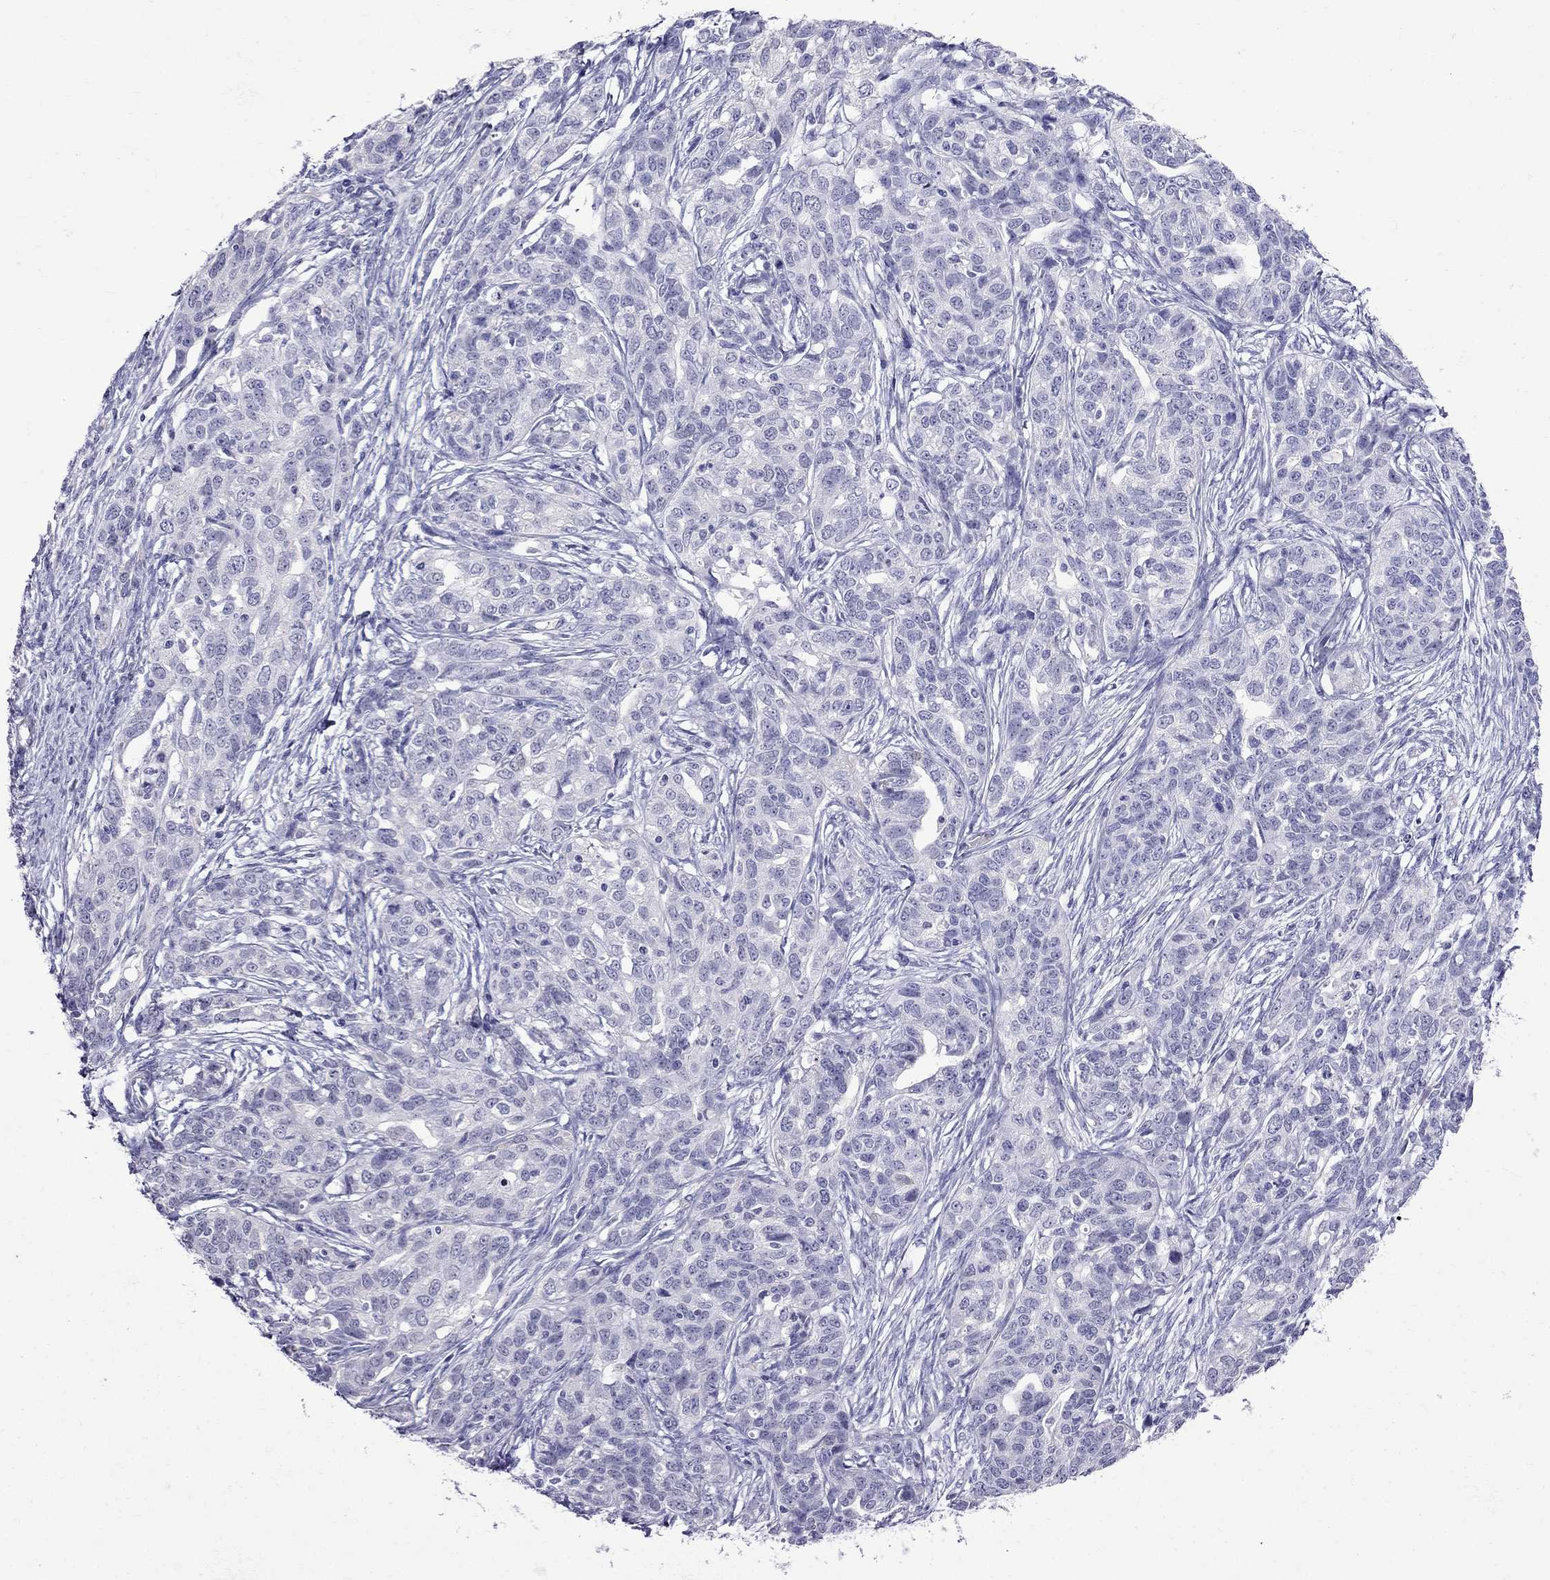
{"staining": {"intensity": "negative", "quantity": "none", "location": "none"}, "tissue": "ovarian cancer", "cell_type": "Tumor cells", "image_type": "cancer", "snomed": [{"axis": "morphology", "description": "Cystadenocarcinoma, serous, NOS"}, {"axis": "topography", "description": "Ovary"}], "caption": "There is no significant staining in tumor cells of ovarian serous cystadenocarcinoma.", "gene": "MGP", "patient": {"sex": "female", "age": 71}}